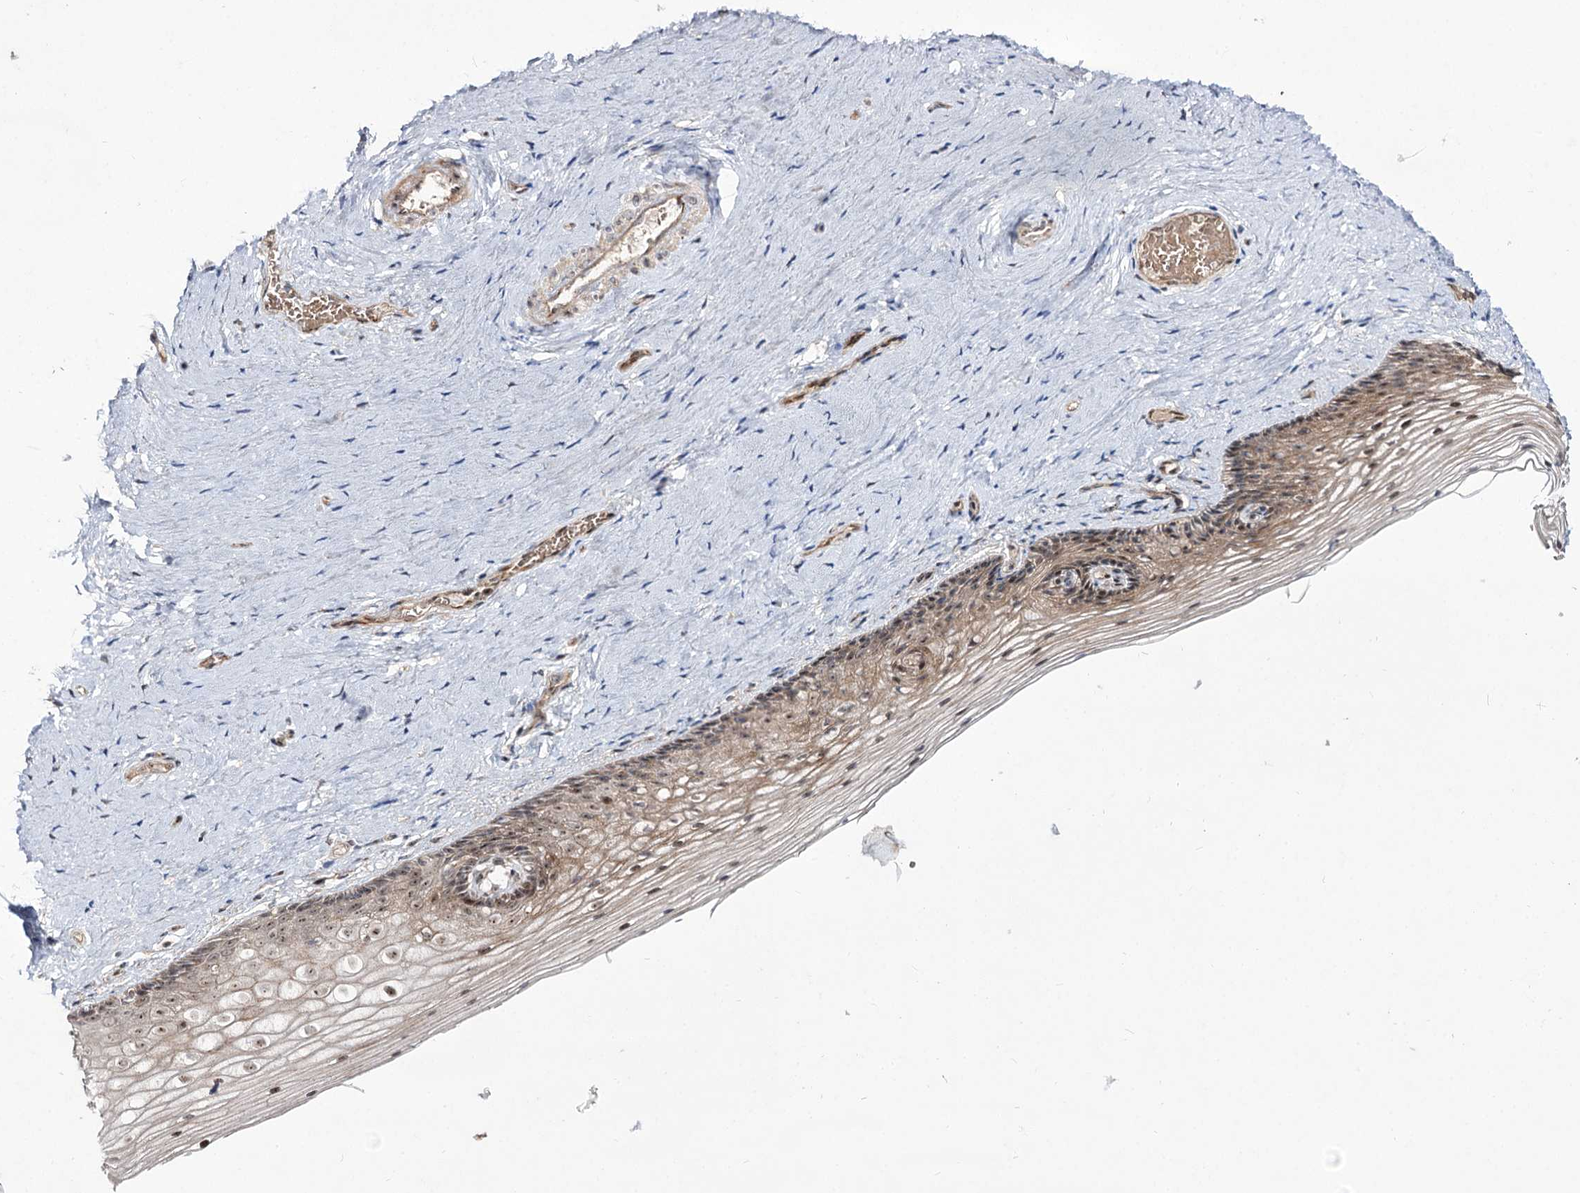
{"staining": {"intensity": "moderate", "quantity": "25%-75%", "location": "nuclear"}, "tissue": "vagina", "cell_type": "Squamous epithelial cells", "image_type": "normal", "snomed": [{"axis": "morphology", "description": "Normal tissue, NOS"}, {"axis": "topography", "description": "Vagina"}], "caption": "A histopathology image of vagina stained for a protein exhibits moderate nuclear brown staining in squamous epithelial cells. The protein is stained brown, and the nuclei are stained in blue (DAB IHC with brightfield microscopy, high magnification).", "gene": "RRP9", "patient": {"sex": "female", "age": 46}}